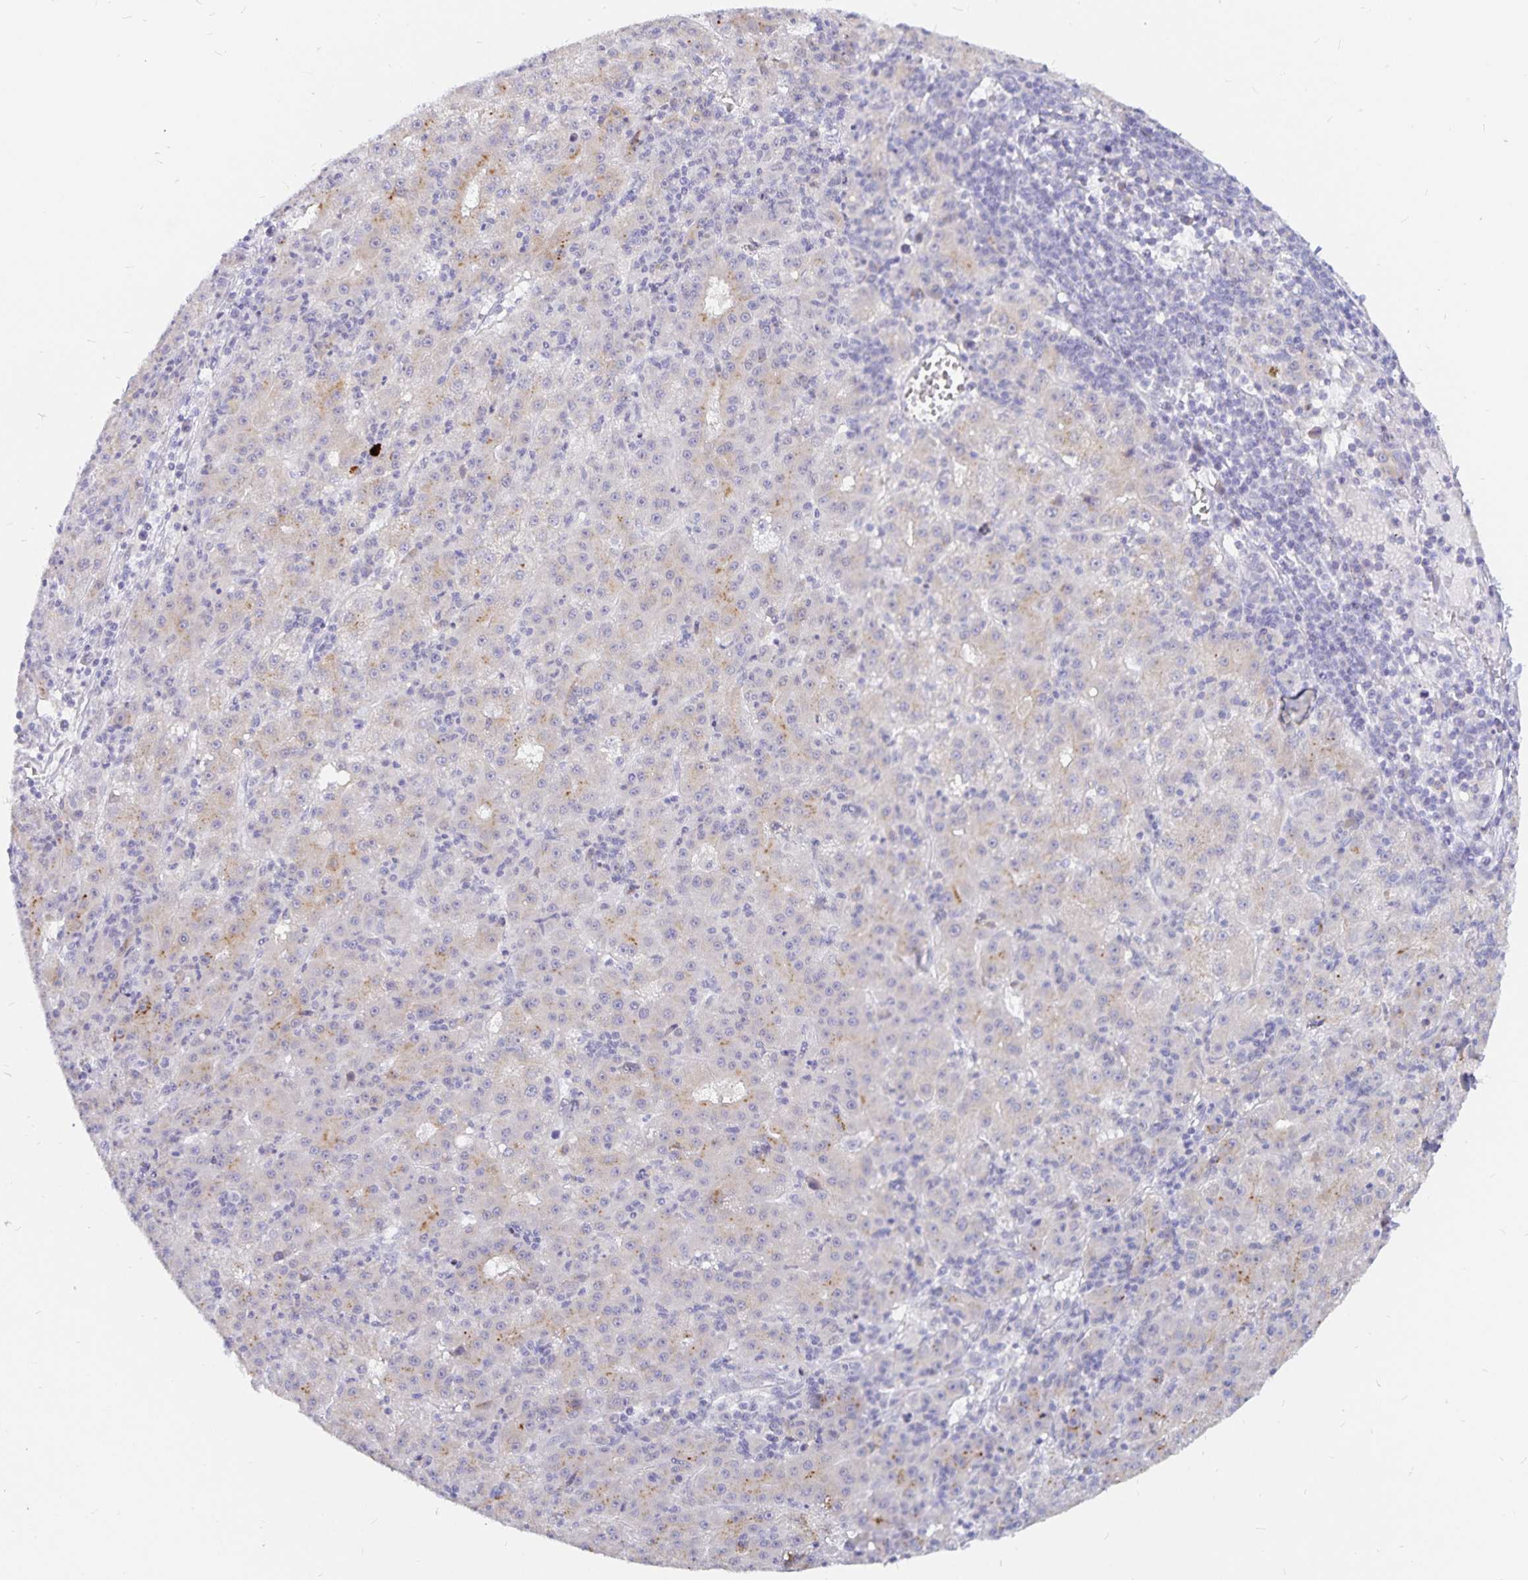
{"staining": {"intensity": "weak", "quantity": "<25%", "location": "cytoplasmic/membranous"}, "tissue": "liver cancer", "cell_type": "Tumor cells", "image_type": "cancer", "snomed": [{"axis": "morphology", "description": "Carcinoma, Hepatocellular, NOS"}, {"axis": "topography", "description": "Liver"}], "caption": "Immunohistochemical staining of liver cancer exhibits no significant positivity in tumor cells.", "gene": "PKHD1", "patient": {"sex": "male", "age": 76}}